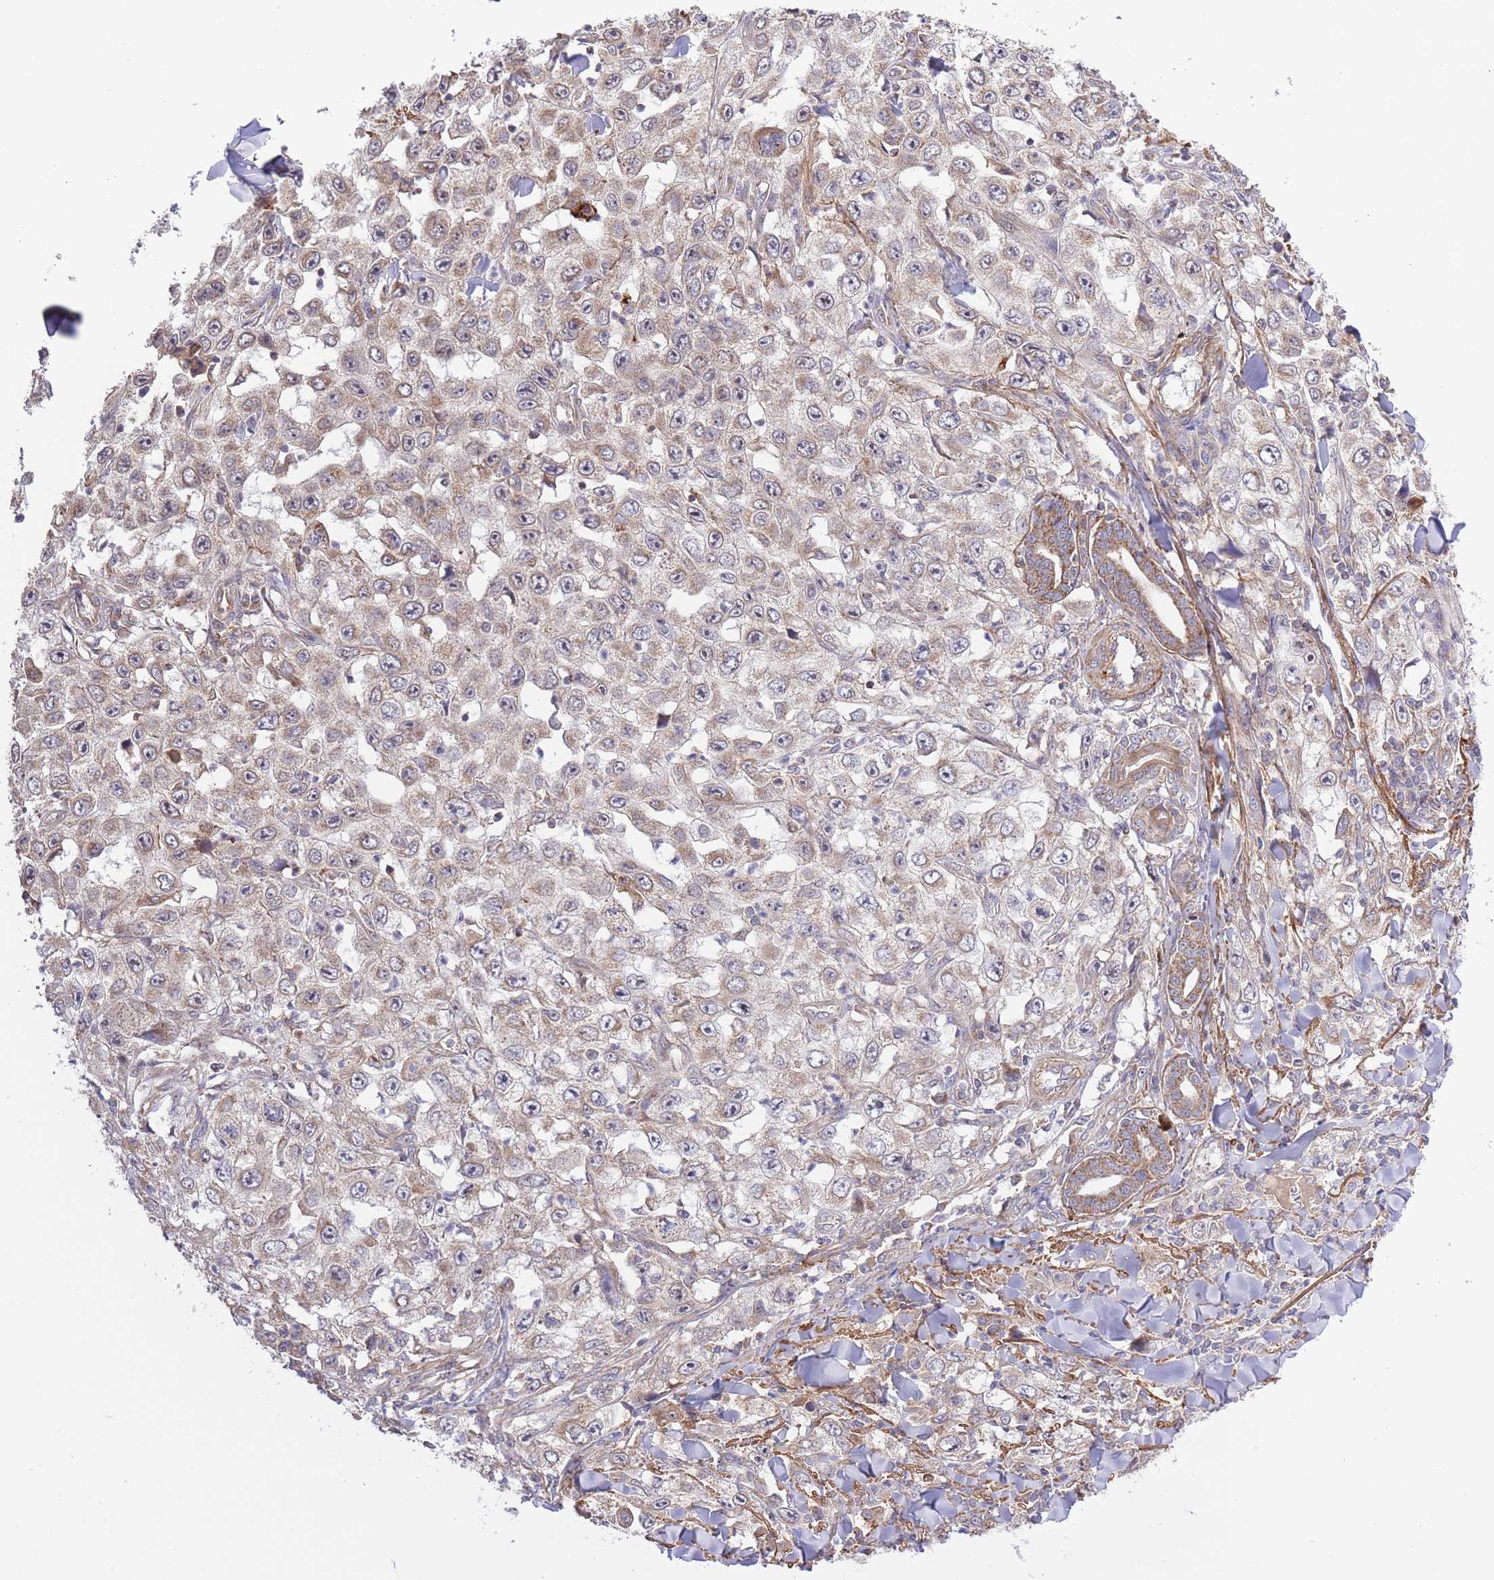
{"staining": {"intensity": "weak", "quantity": "25%-75%", "location": "cytoplasmic/membranous"}, "tissue": "skin cancer", "cell_type": "Tumor cells", "image_type": "cancer", "snomed": [{"axis": "morphology", "description": "Squamous cell carcinoma, NOS"}, {"axis": "topography", "description": "Skin"}], "caption": "There is low levels of weak cytoplasmic/membranous expression in tumor cells of skin cancer, as demonstrated by immunohistochemical staining (brown color).", "gene": "ATP13A2", "patient": {"sex": "male", "age": 82}}